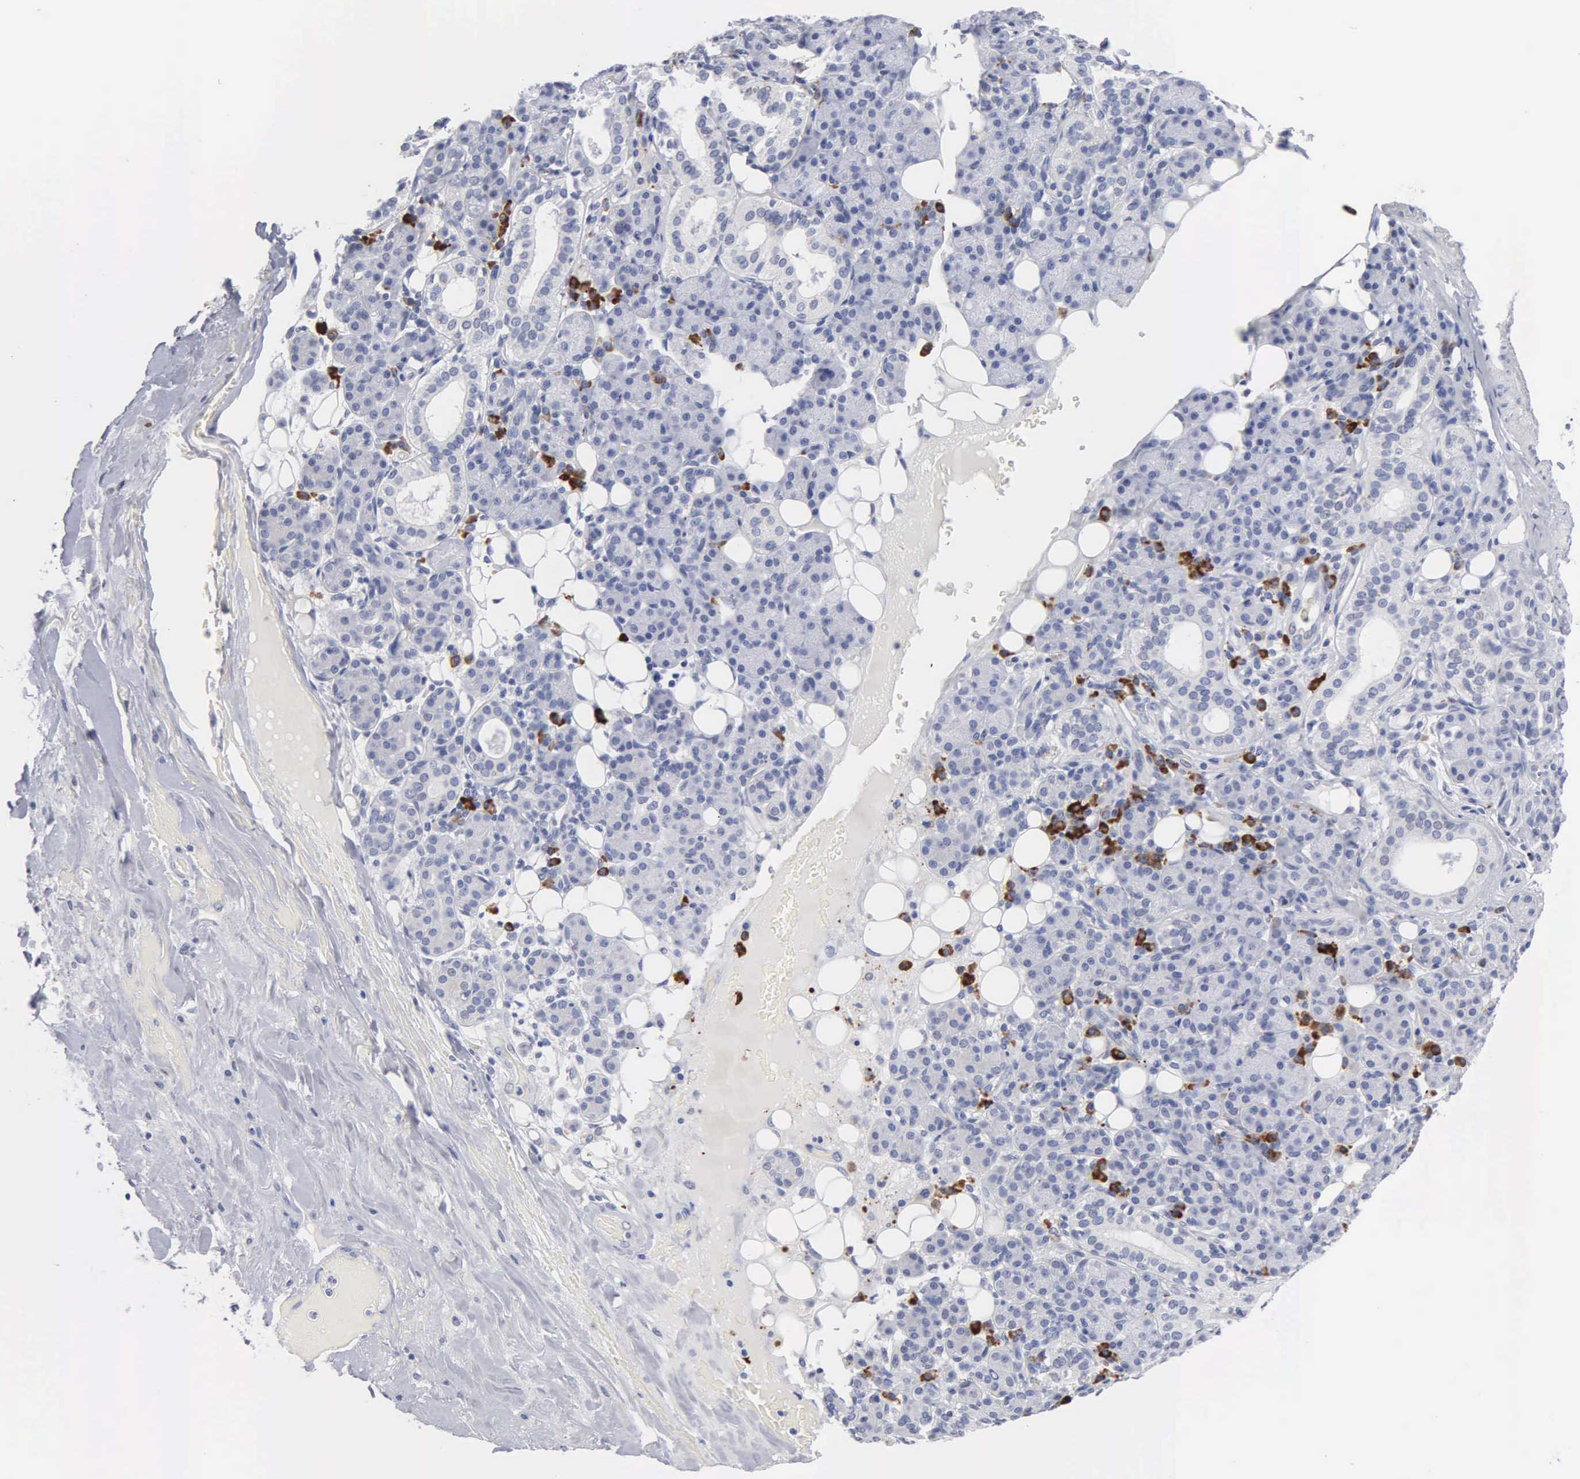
{"staining": {"intensity": "negative", "quantity": "none", "location": "none"}, "tissue": "skin cancer", "cell_type": "Tumor cells", "image_type": "cancer", "snomed": [{"axis": "morphology", "description": "Squamous cell carcinoma, NOS"}, {"axis": "topography", "description": "Skin"}], "caption": "This photomicrograph is of skin squamous cell carcinoma stained with immunohistochemistry (IHC) to label a protein in brown with the nuclei are counter-stained blue. There is no expression in tumor cells.", "gene": "ASPHD2", "patient": {"sex": "male", "age": 84}}